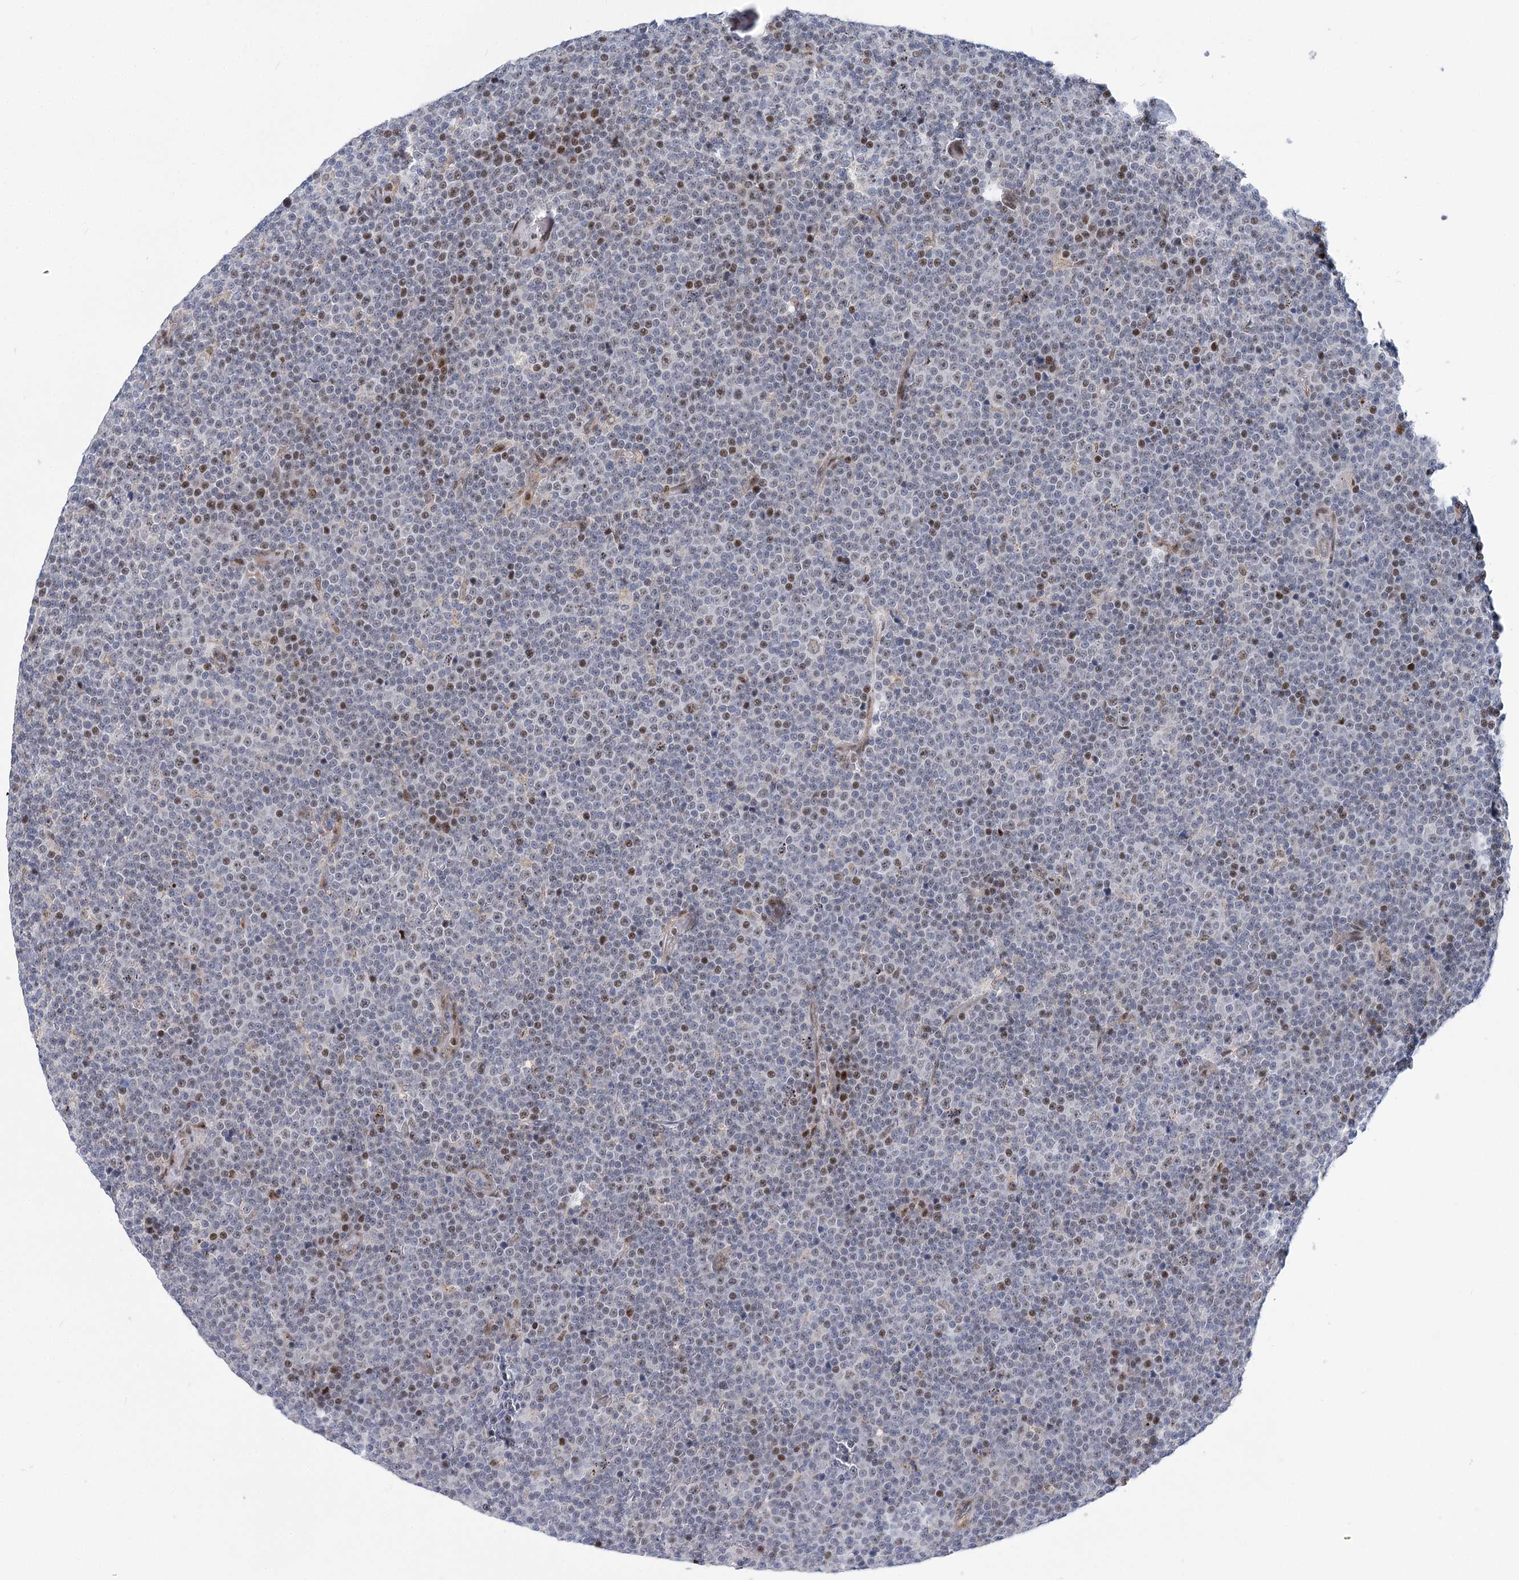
{"staining": {"intensity": "moderate", "quantity": "<25%", "location": "nuclear"}, "tissue": "lymphoma", "cell_type": "Tumor cells", "image_type": "cancer", "snomed": [{"axis": "morphology", "description": "Malignant lymphoma, non-Hodgkin's type, Low grade"}, {"axis": "topography", "description": "Lymph node"}], "caption": "There is low levels of moderate nuclear staining in tumor cells of lymphoma, as demonstrated by immunohistochemical staining (brown color).", "gene": "CAMTA1", "patient": {"sex": "female", "age": 67}}